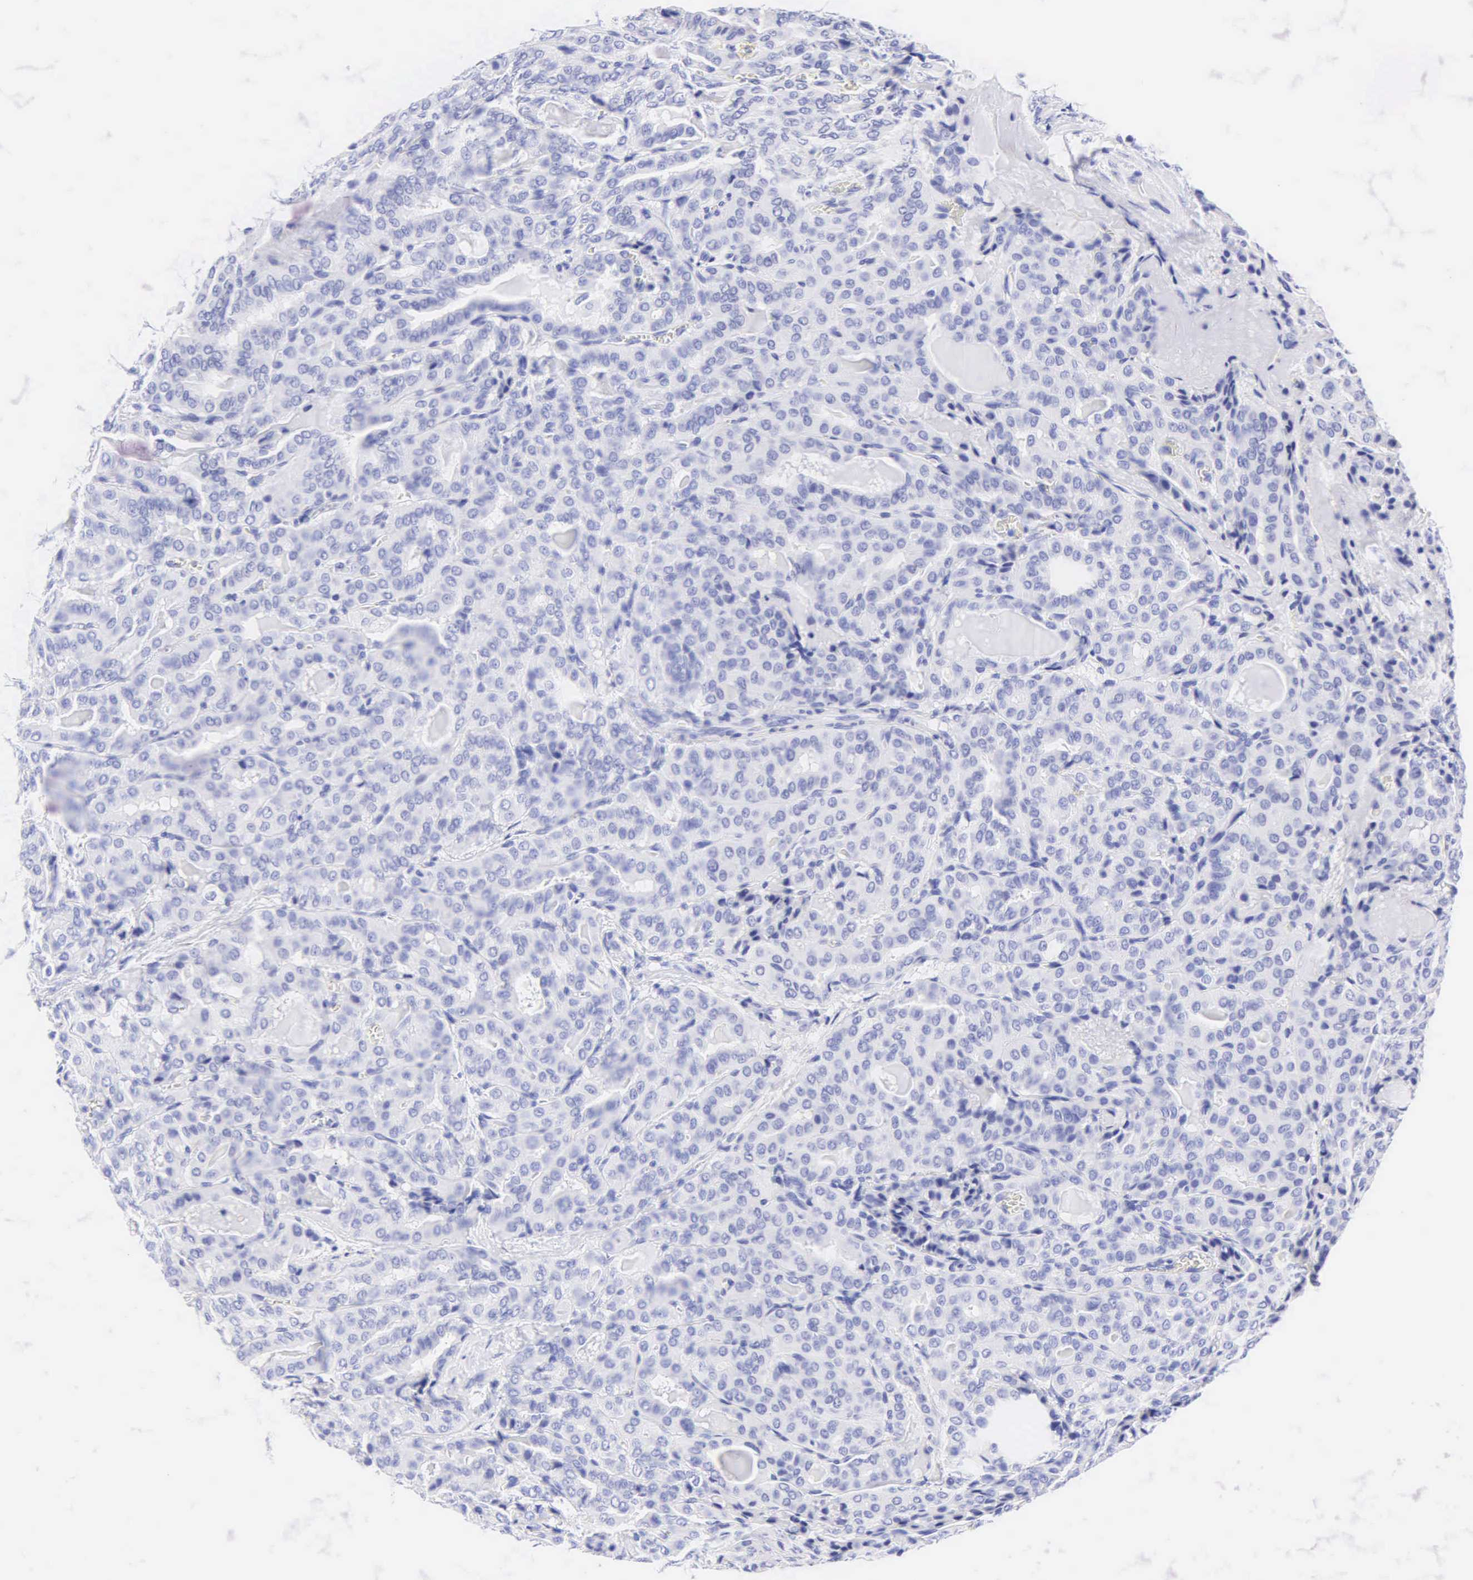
{"staining": {"intensity": "negative", "quantity": "none", "location": "none"}, "tissue": "thyroid cancer", "cell_type": "Tumor cells", "image_type": "cancer", "snomed": [{"axis": "morphology", "description": "Papillary adenocarcinoma, NOS"}, {"axis": "topography", "description": "Thyroid gland"}], "caption": "IHC of human papillary adenocarcinoma (thyroid) displays no positivity in tumor cells.", "gene": "KRT20", "patient": {"sex": "female", "age": 71}}